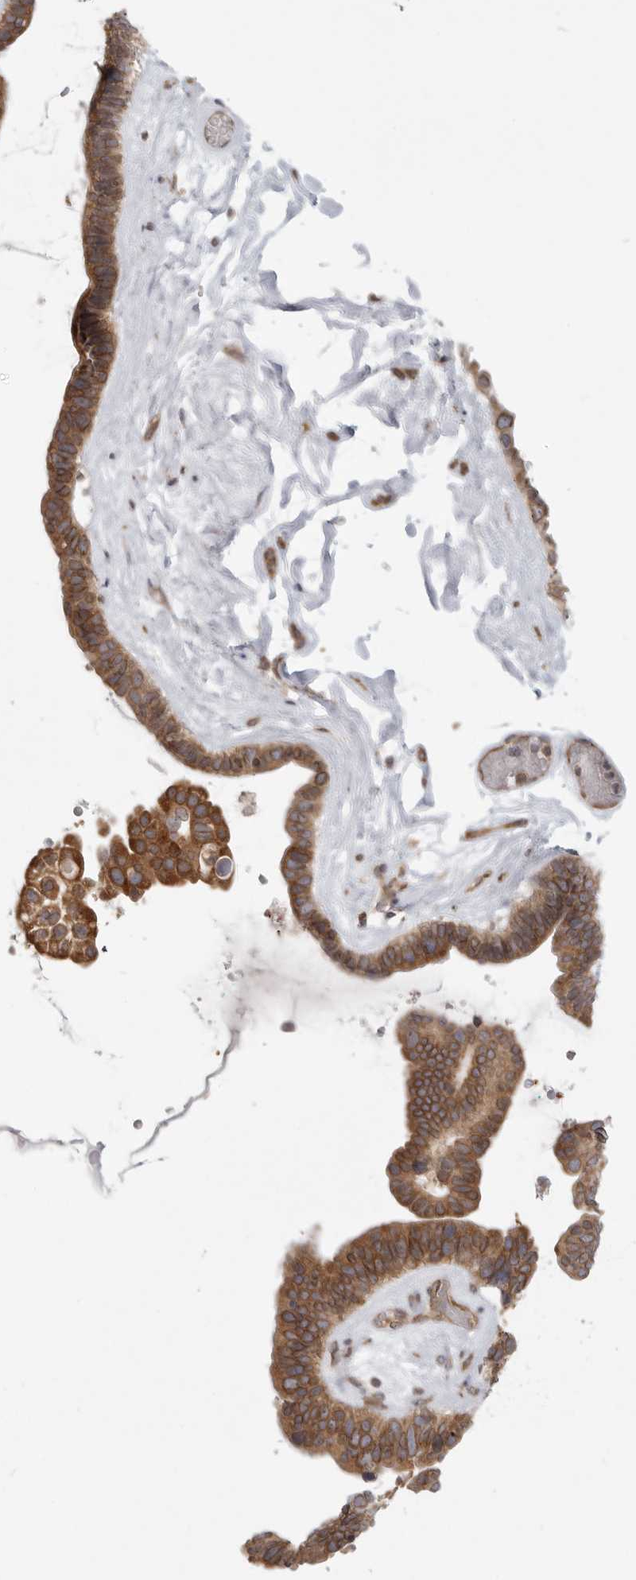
{"staining": {"intensity": "moderate", "quantity": ">75%", "location": "cytoplasmic/membranous"}, "tissue": "ovarian cancer", "cell_type": "Tumor cells", "image_type": "cancer", "snomed": [{"axis": "morphology", "description": "Cystadenocarcinoma, serous, NOS"}, {"axis": "topography", "description": "Ovary"}], "caption": "This photomicrograph shows immunohistochemistry staining of serous cystadenocarcinoma (ovarian), with medium moderate cytoplasmic/membranous expression in approximately >75% of tumor cells.", "gene": "CERS2", "patient": {"sex": "female", "age": 56}}